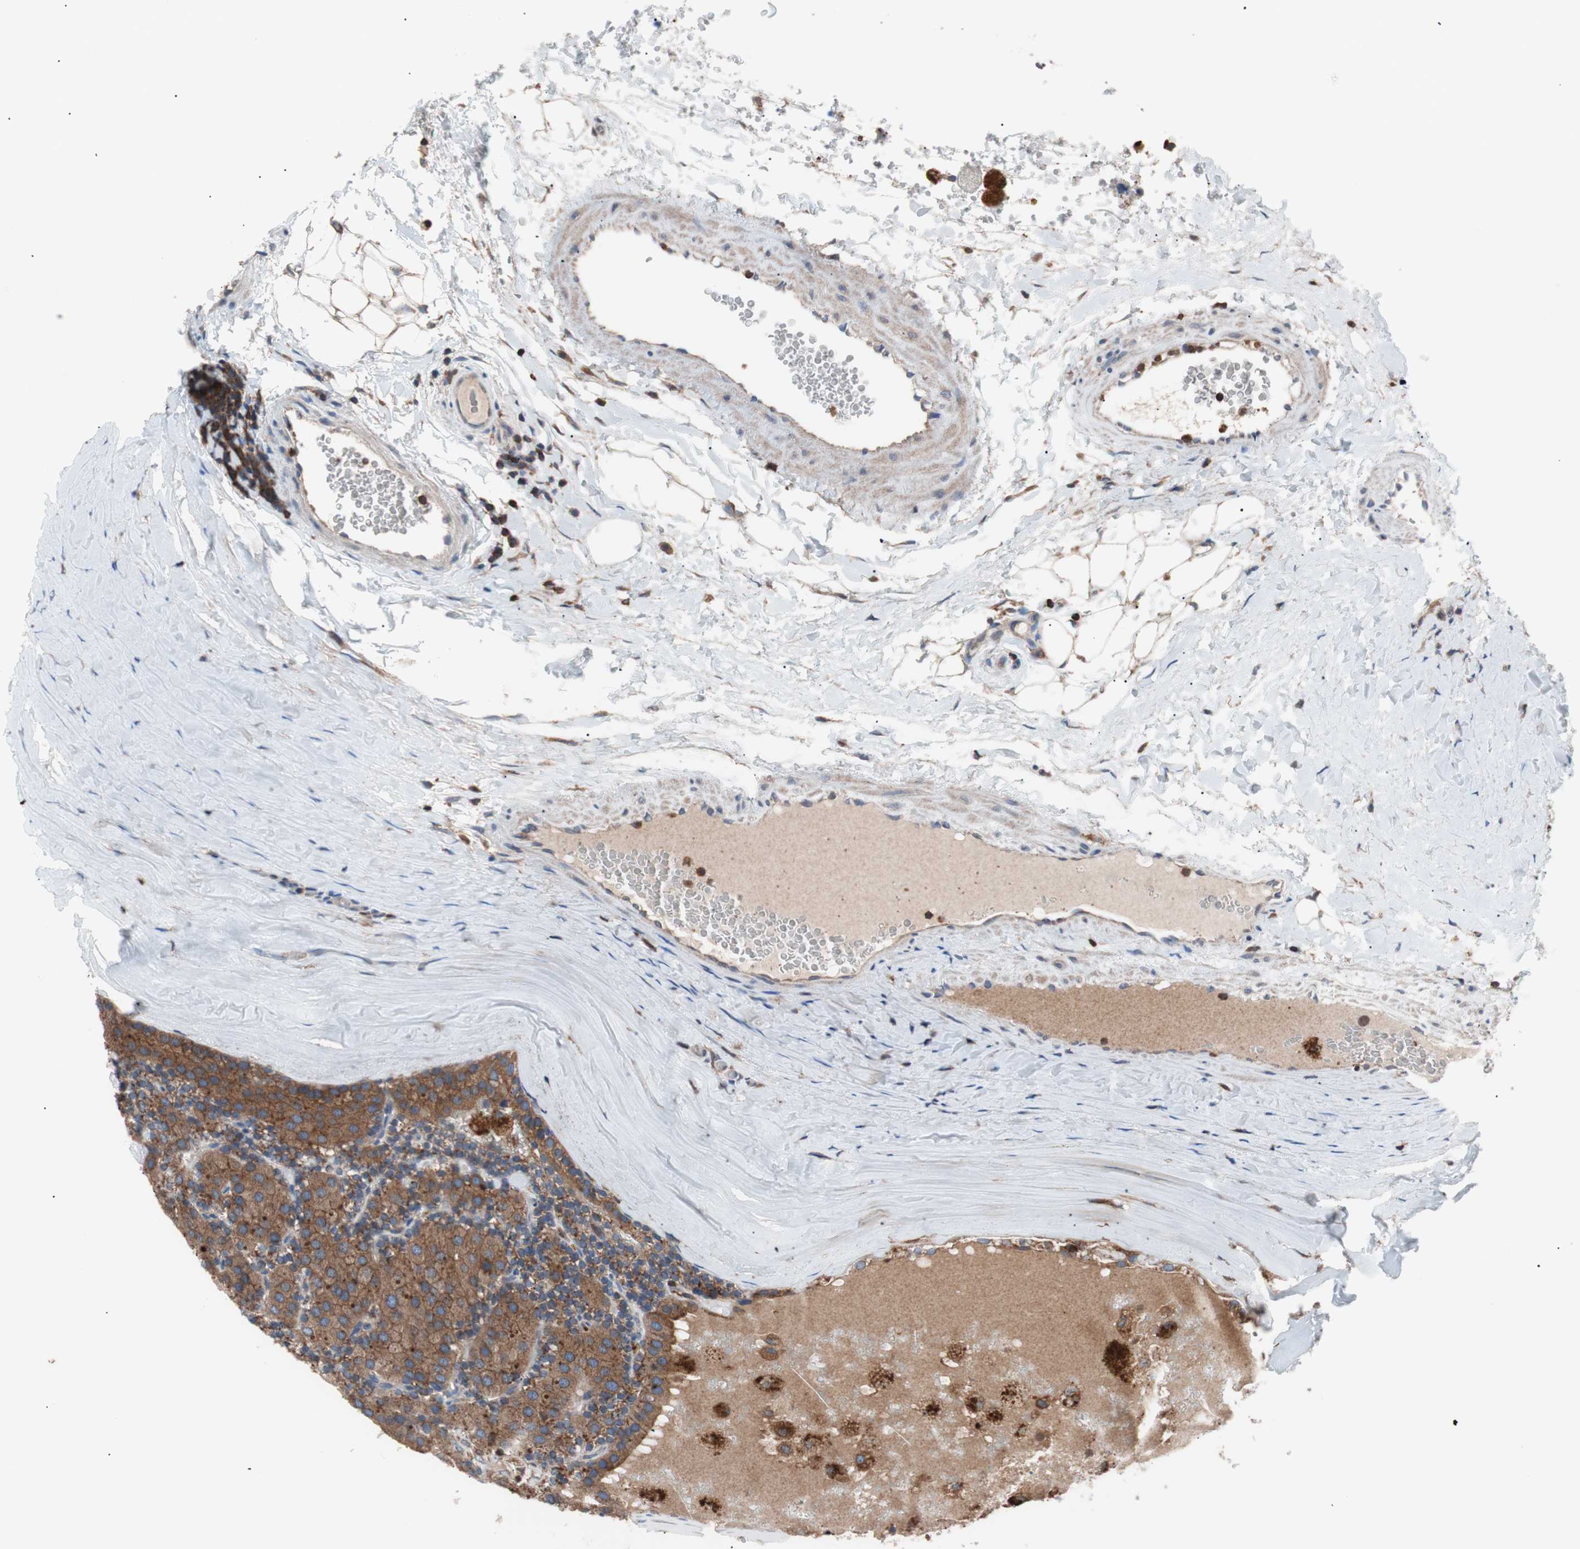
{"staining": {"intensity": "moderate", "quantity": "25%-75%", "location": "cytoplasmic/membranous"}, "tissue": "parathyroid gland", "cell_type": "Glandular cells", "image_type": "normal", "snomed": [{"axis": "morphology", "description": "Normal tissue, NOS"}, {"axis": "morphology", "description": "Adenoma, NOS"}, {"axis": "topography", "description": "Parathyroid gland"}], "caption": "Protein staining by immunohistochemistry (IHC) demonstrates moderate cytoplasmic/membranous positivity in about 25%-75% of glandular cells in benign parathyroid gland.", "gene": "PIK3R1", "patient": {"sex": "female", "age": 86}}